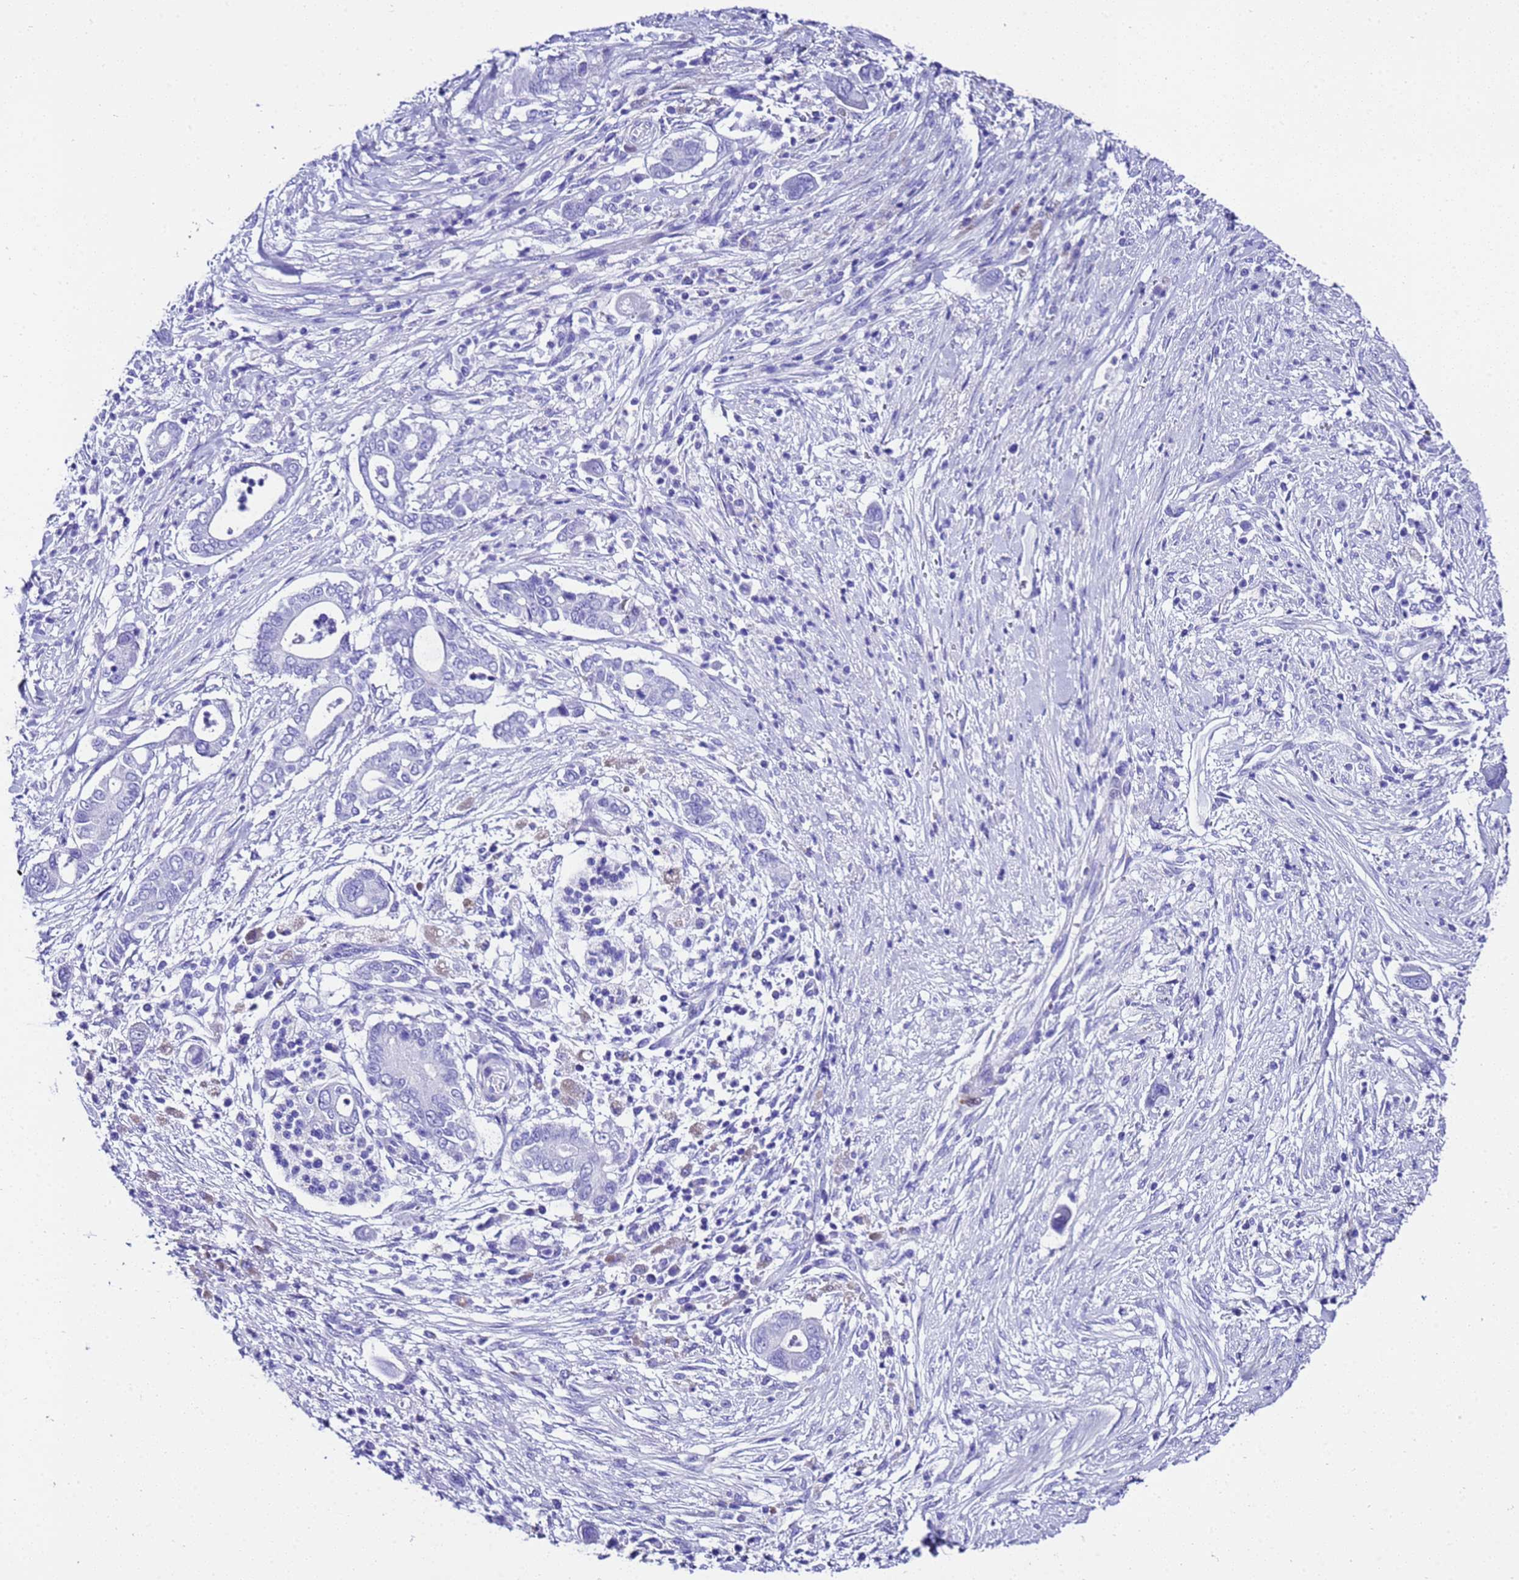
{"staining": {"intensity": "negative", "quantity": "none", "location": "none"}, "tissue": "pancreatic cancer", "cell_type": "Tumor cells", "image_type": "cancer", "snomed": [{"axis": "morphology", "description": "Adenocarcinoma, NOS"}, {"axis": "topography", "description": "Pancreas"}], "caption": "The histopathology image displays no staining of tumor cells in pancreatic adenocarcinoma.", "gene": "UGT2B10", "patient": {"sex": "male", "age": 68}}